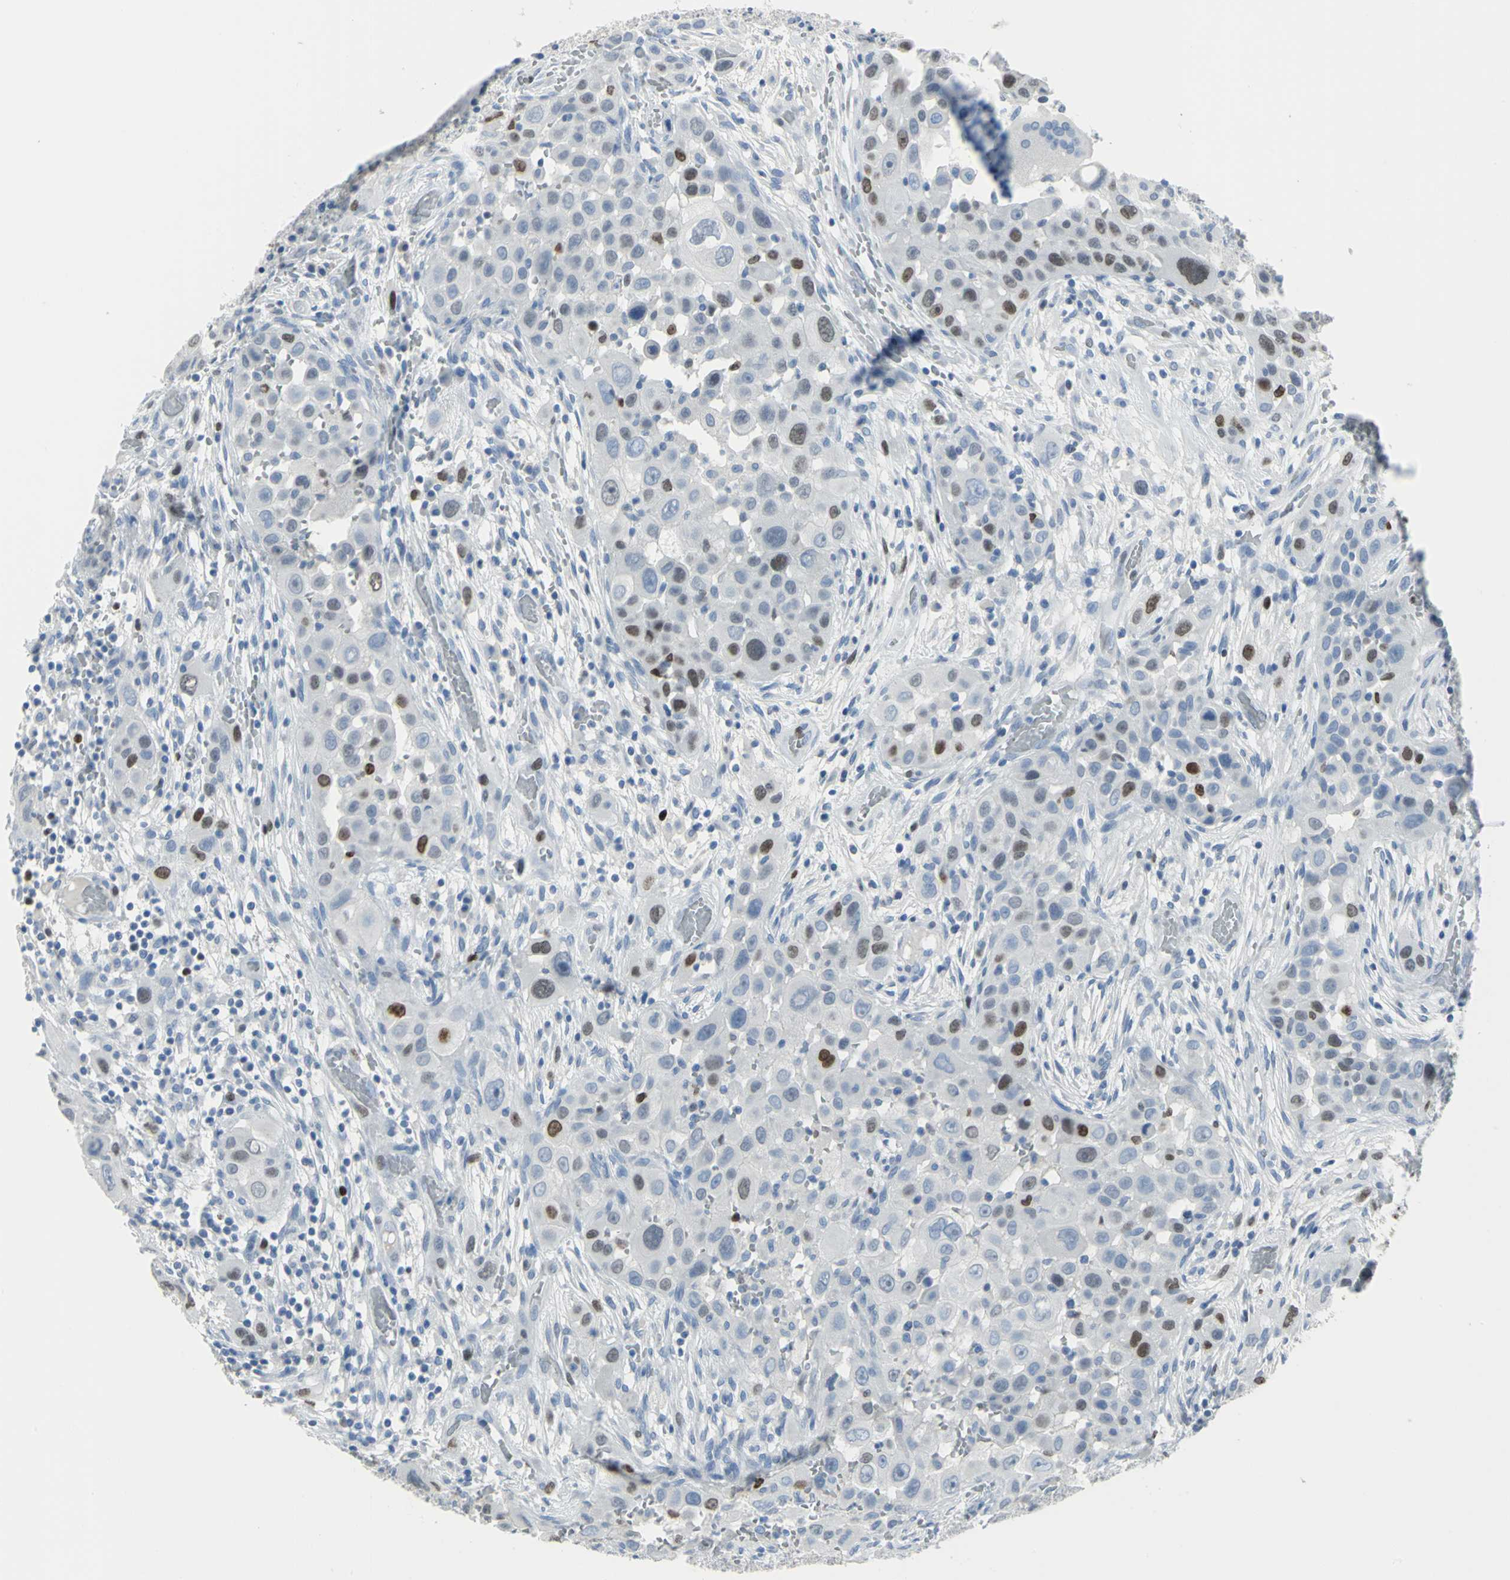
{"staining": {"intensity": "moderate", "quantity": "<25%", "location": "nuclear"}, "tissue": "head and neck cancer", "cell_type": "Tumor cells", "image_type": "cancer", "snomed": [{"axis": "morphology", "description": "Carcinoma, NOS"}, {"axis": "topography", "description": "Head-Neck"}], "caption": "Head and neck cancer (carcinoma) stained for a protein (brown) demonstrates moderate nuclear positive positivity in about <25% of tumor cells.", "gene": "MCM3", "patient": {"sex": "male", "age": 87}}